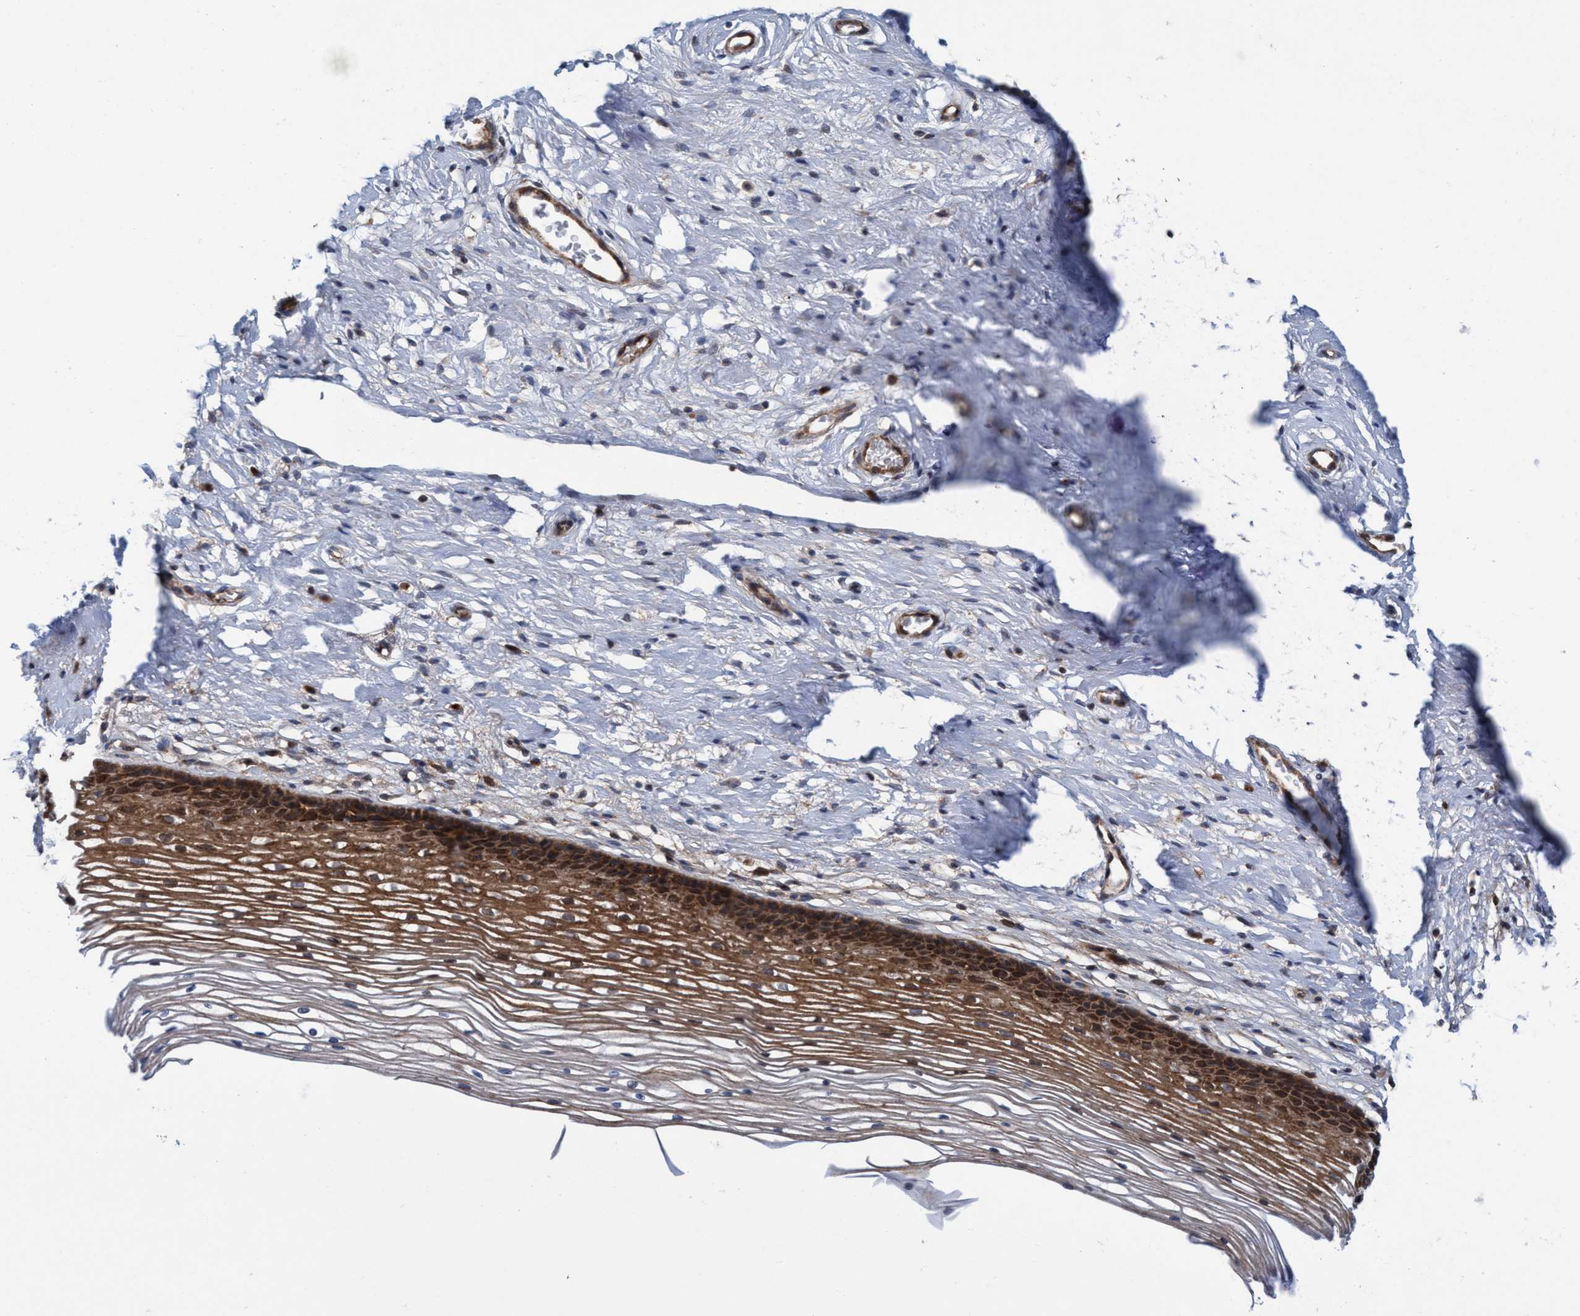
{"staining": {"intensity": "moderate", "quantity": ">75%", "location": "cytoplasmic/membranous"}, "tissue": "cervix", "cell_type": "Glandular cells", "image_type": "normal", "snomed": [{"axis": "morphology", "description": "Normal tissue, NOS"}, {"axis": "topography", "description": "Cervix"}], "caption": "Glandular cells reveal medium levels of moderate cytoplasmic/membranous staining in about >75% of cells in normal human cervix. (DAB (3,3'-diaminobenzidine) = brown stain, brightfield microscopy at high magnification).", "gene": "SLC16A3", "patient": {"sex": "female", "age": 77}}